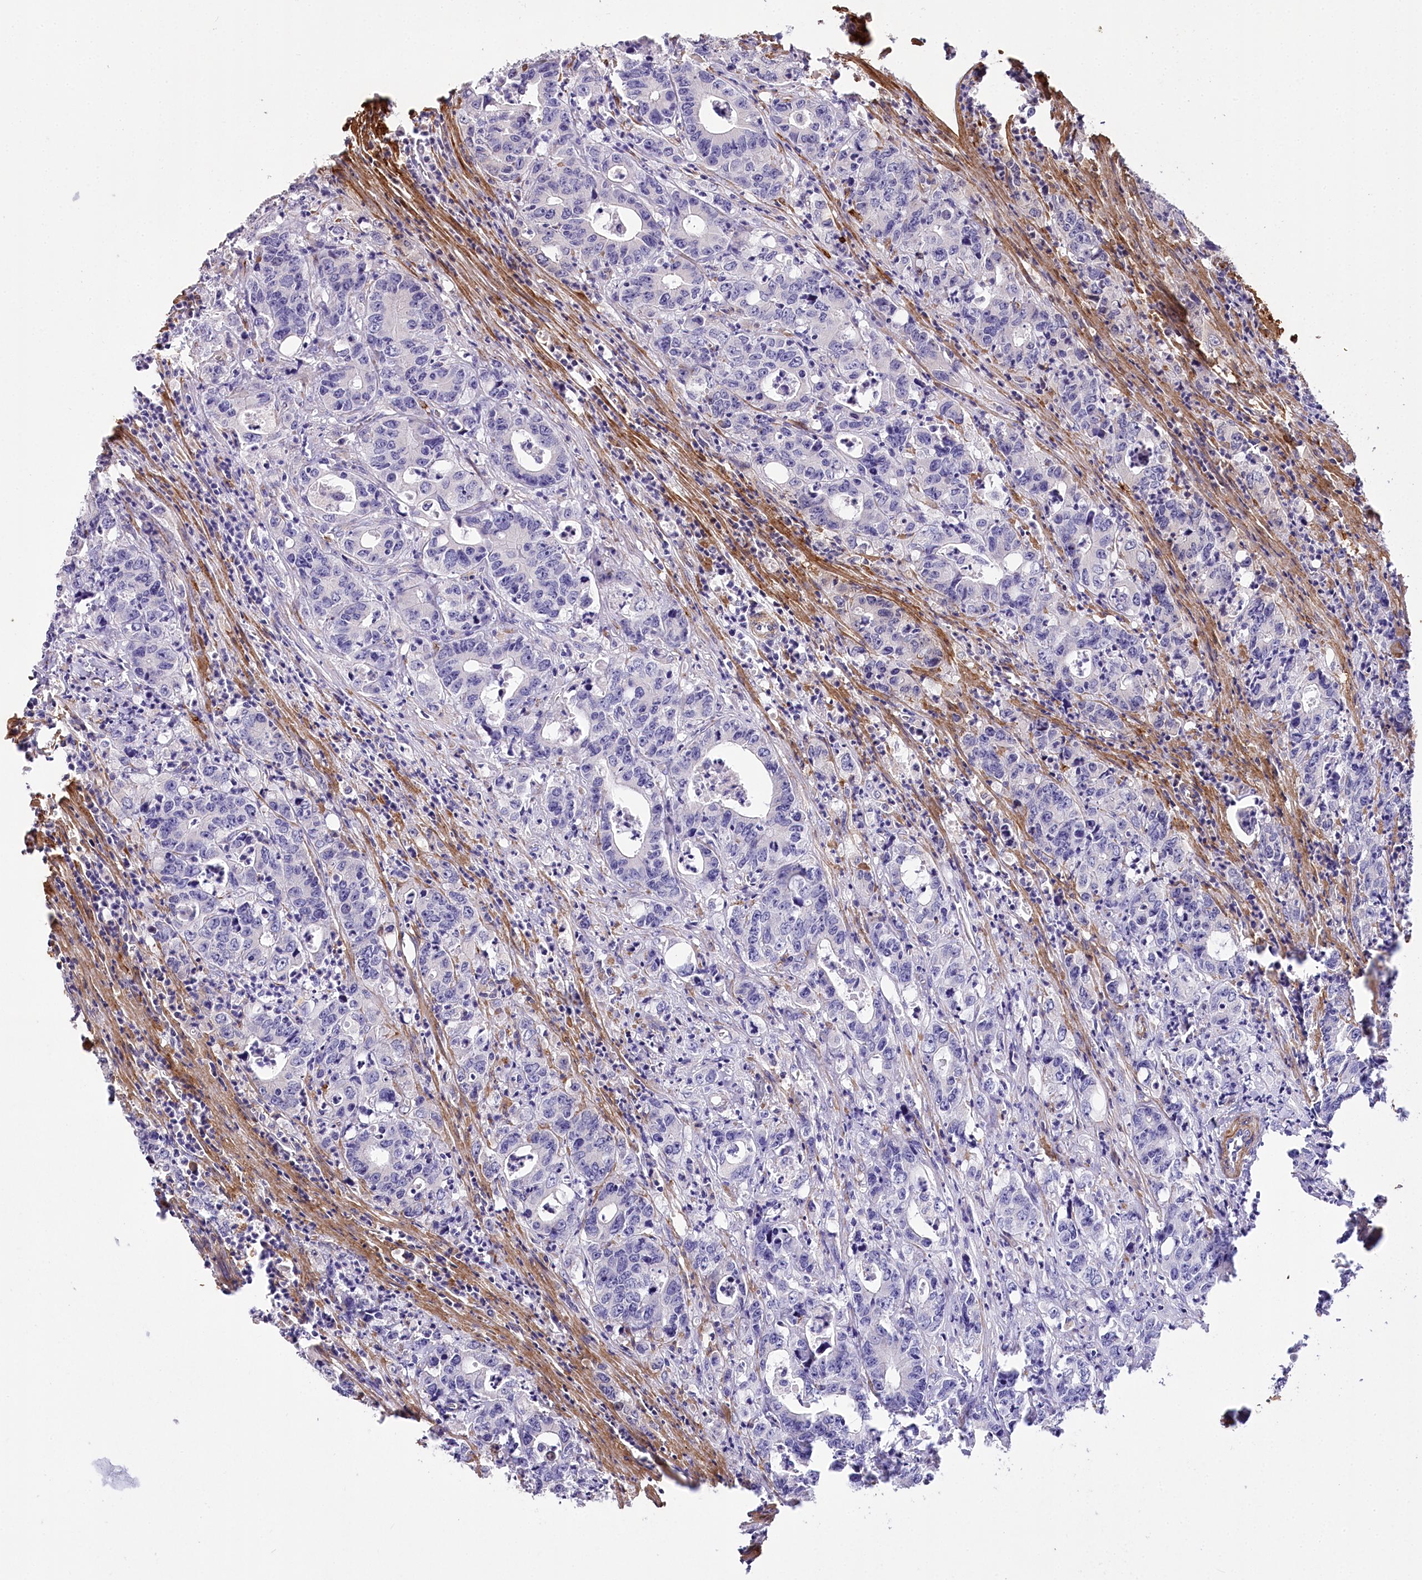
{"staining": {"intensity": "negative", "quantity": "none", "location": "none"}, "tissue": "colorectal cancer", "cell_type": "Tumor cells", "image_type": "cancer", "snomed": [{"axis": "morphology", "description": "Adenocarcinoma, NOS"}, {"axis": "topography", "description": "Colon"}], "caption": "Immunohistochemistry photomicrograph of neoplastic tissue: human colorectal cancer stained with DAB demonstrates no significant protein positivity in tumor cells.", "gene": "SYNPO2", "patient": {"sex": "female", "age": 75}}